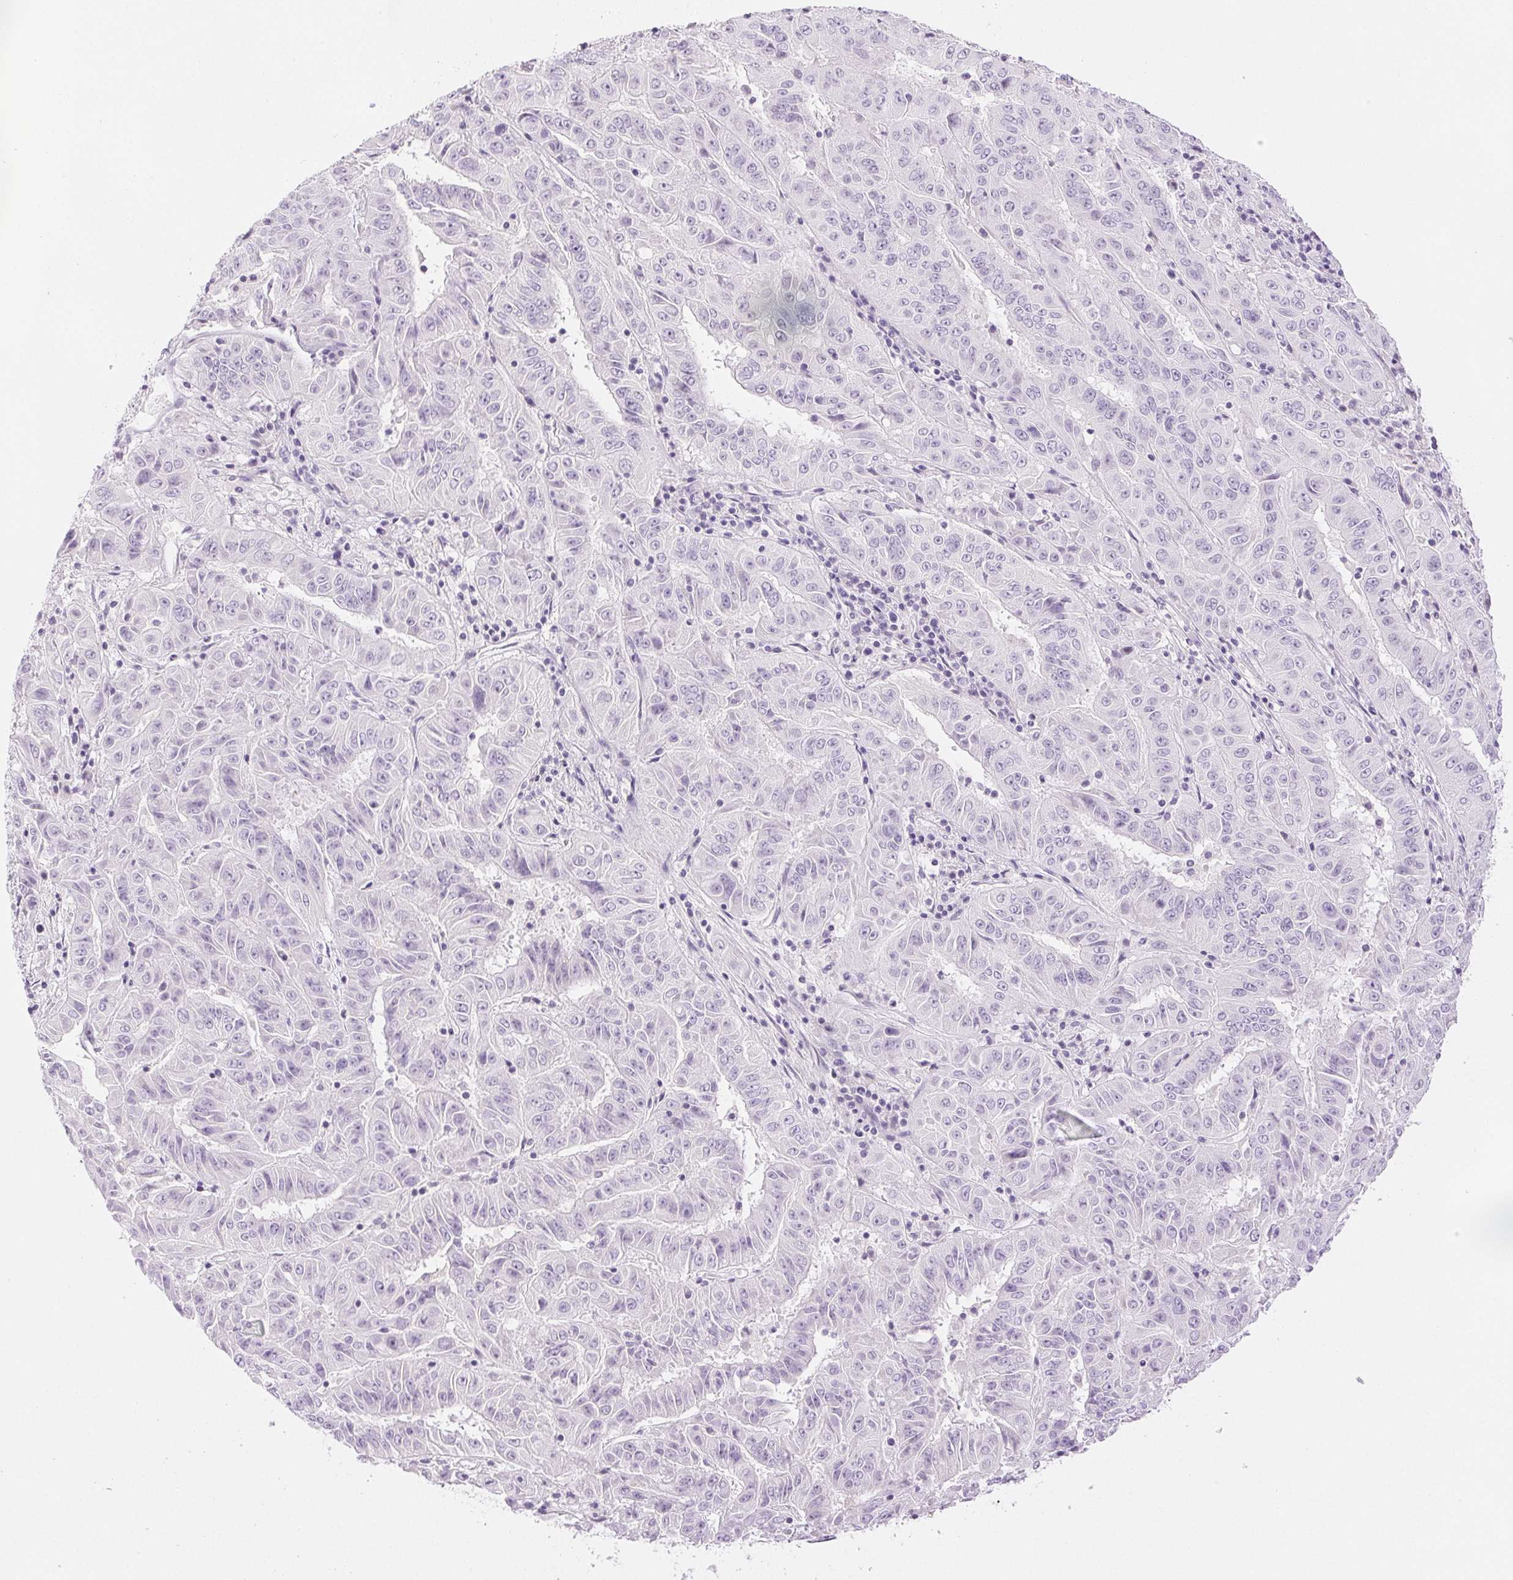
{"staining": {"intensity": "negative", "quantity": "none", "location": "none"}, "tissue": "pancreatic cancer", "cell_type": "Tumor cells", "image_type": "cancer", "snomed": [{"axis": "morphology", "description": "Adenocarcinoma, NOS"}, {"axis": "topography", "description": "Pancreas"}], "caption": "High magnification brightfield microscopy of pancreatic cancer (adenocarcinoma) stained with DAB (3,3'-diaminobenzidine) (brown) and counterstained with hematoxylin (blue): tumor cells show no significant staining. (DAB immunohistochemistry visualized using brightfield microscopy, high magnification).", "gene": "SLC5A2", "patient": {"sex": "male", "age": 63}}